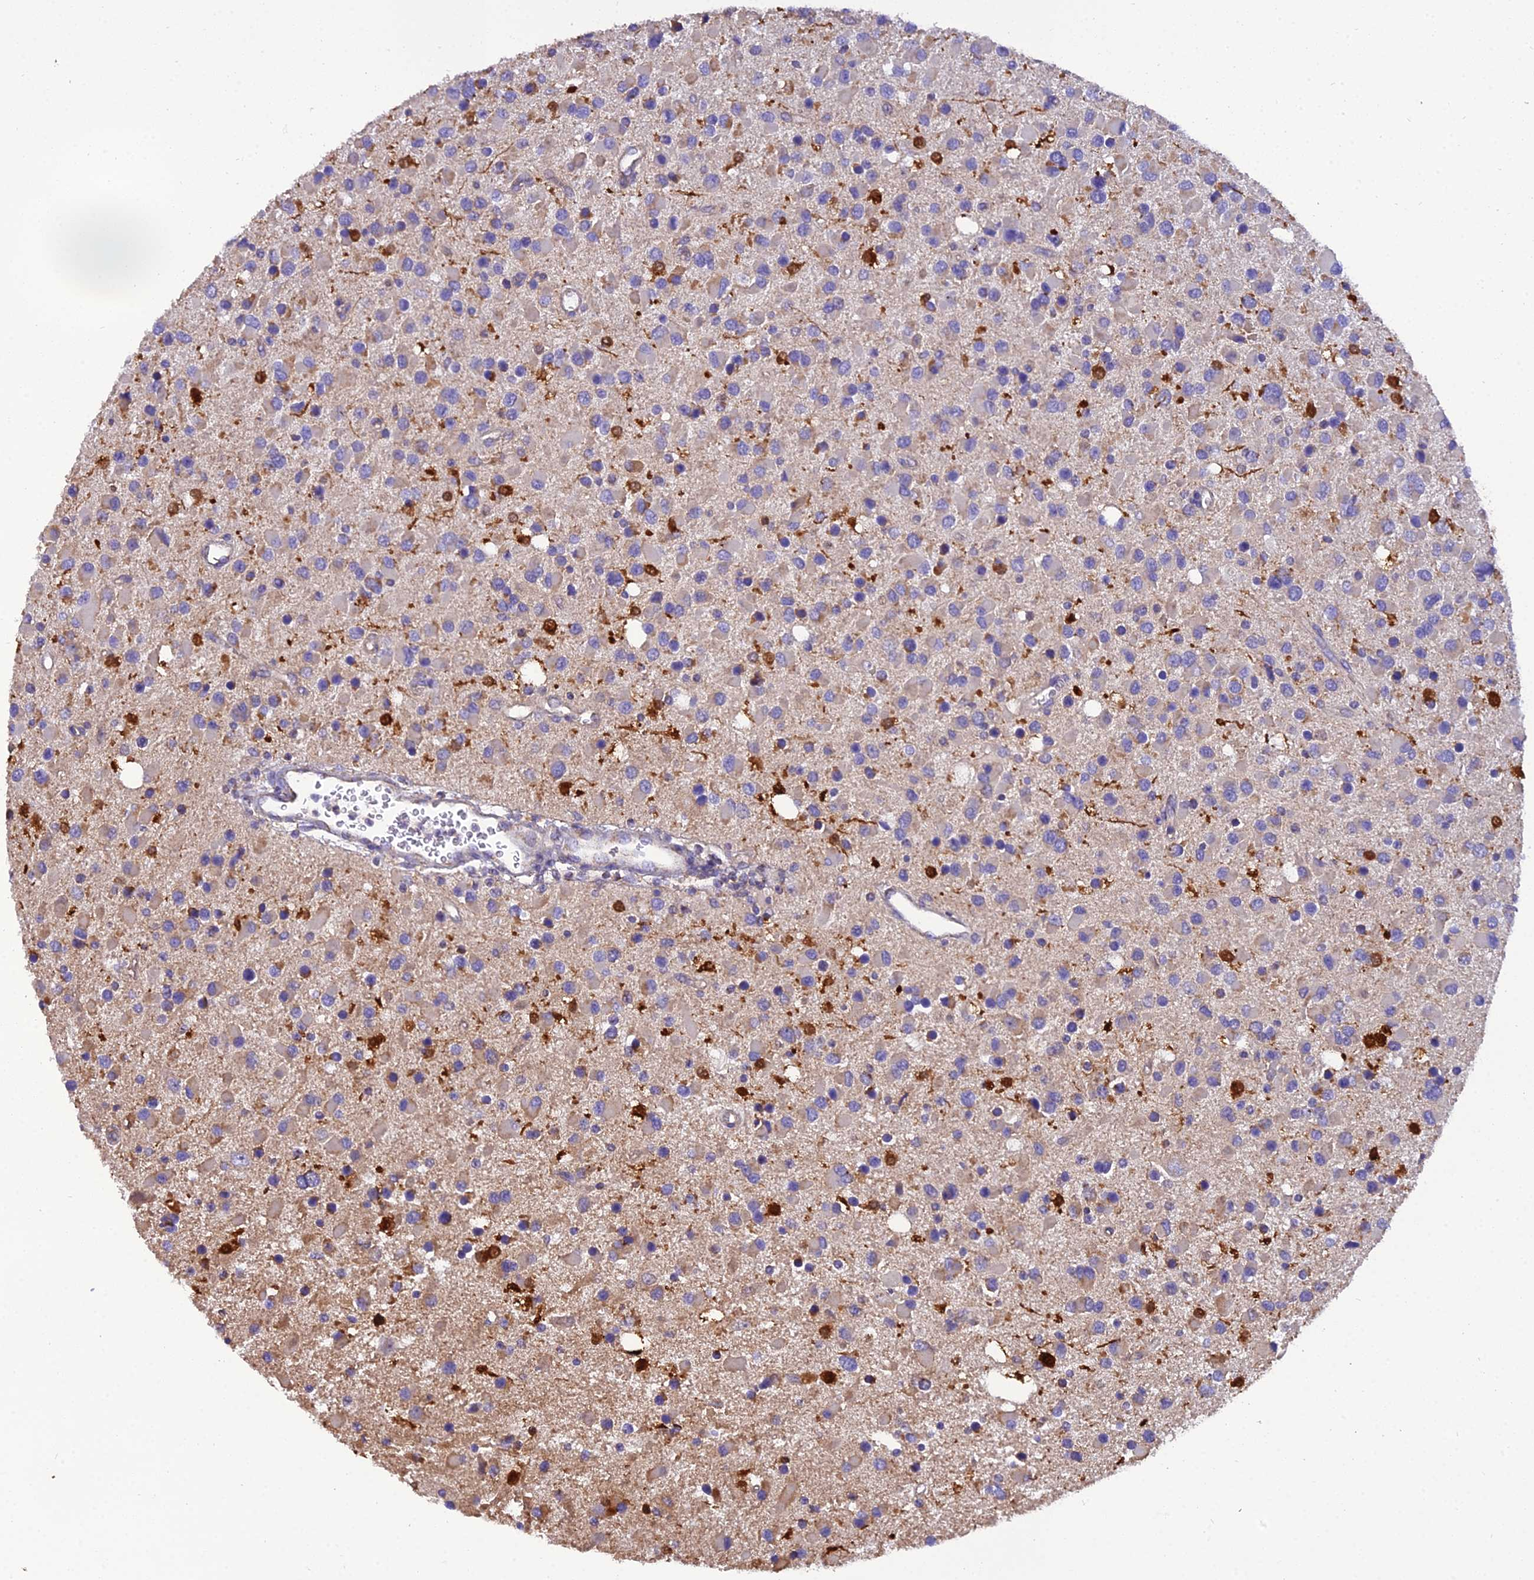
{"staining": {"intensity": "negative", "quantity": "none", "location": "none"}, "tissue": "glioma", "cell_type": "Tumor cells", "image_type": "cancer", "snomed": [{"axis": "morphology", "description": "Glioma, malignant, High grade"}, {"axis": "topography", "description": "Brain"}], "caption": "This micrograph is of glioma stained with IHC to label a protein in brown with the nuclei are counter-stained blue. There is no expression in tumor cells.", "gene": "GPD1", "patient": {"sex": "male", "age": 53}}